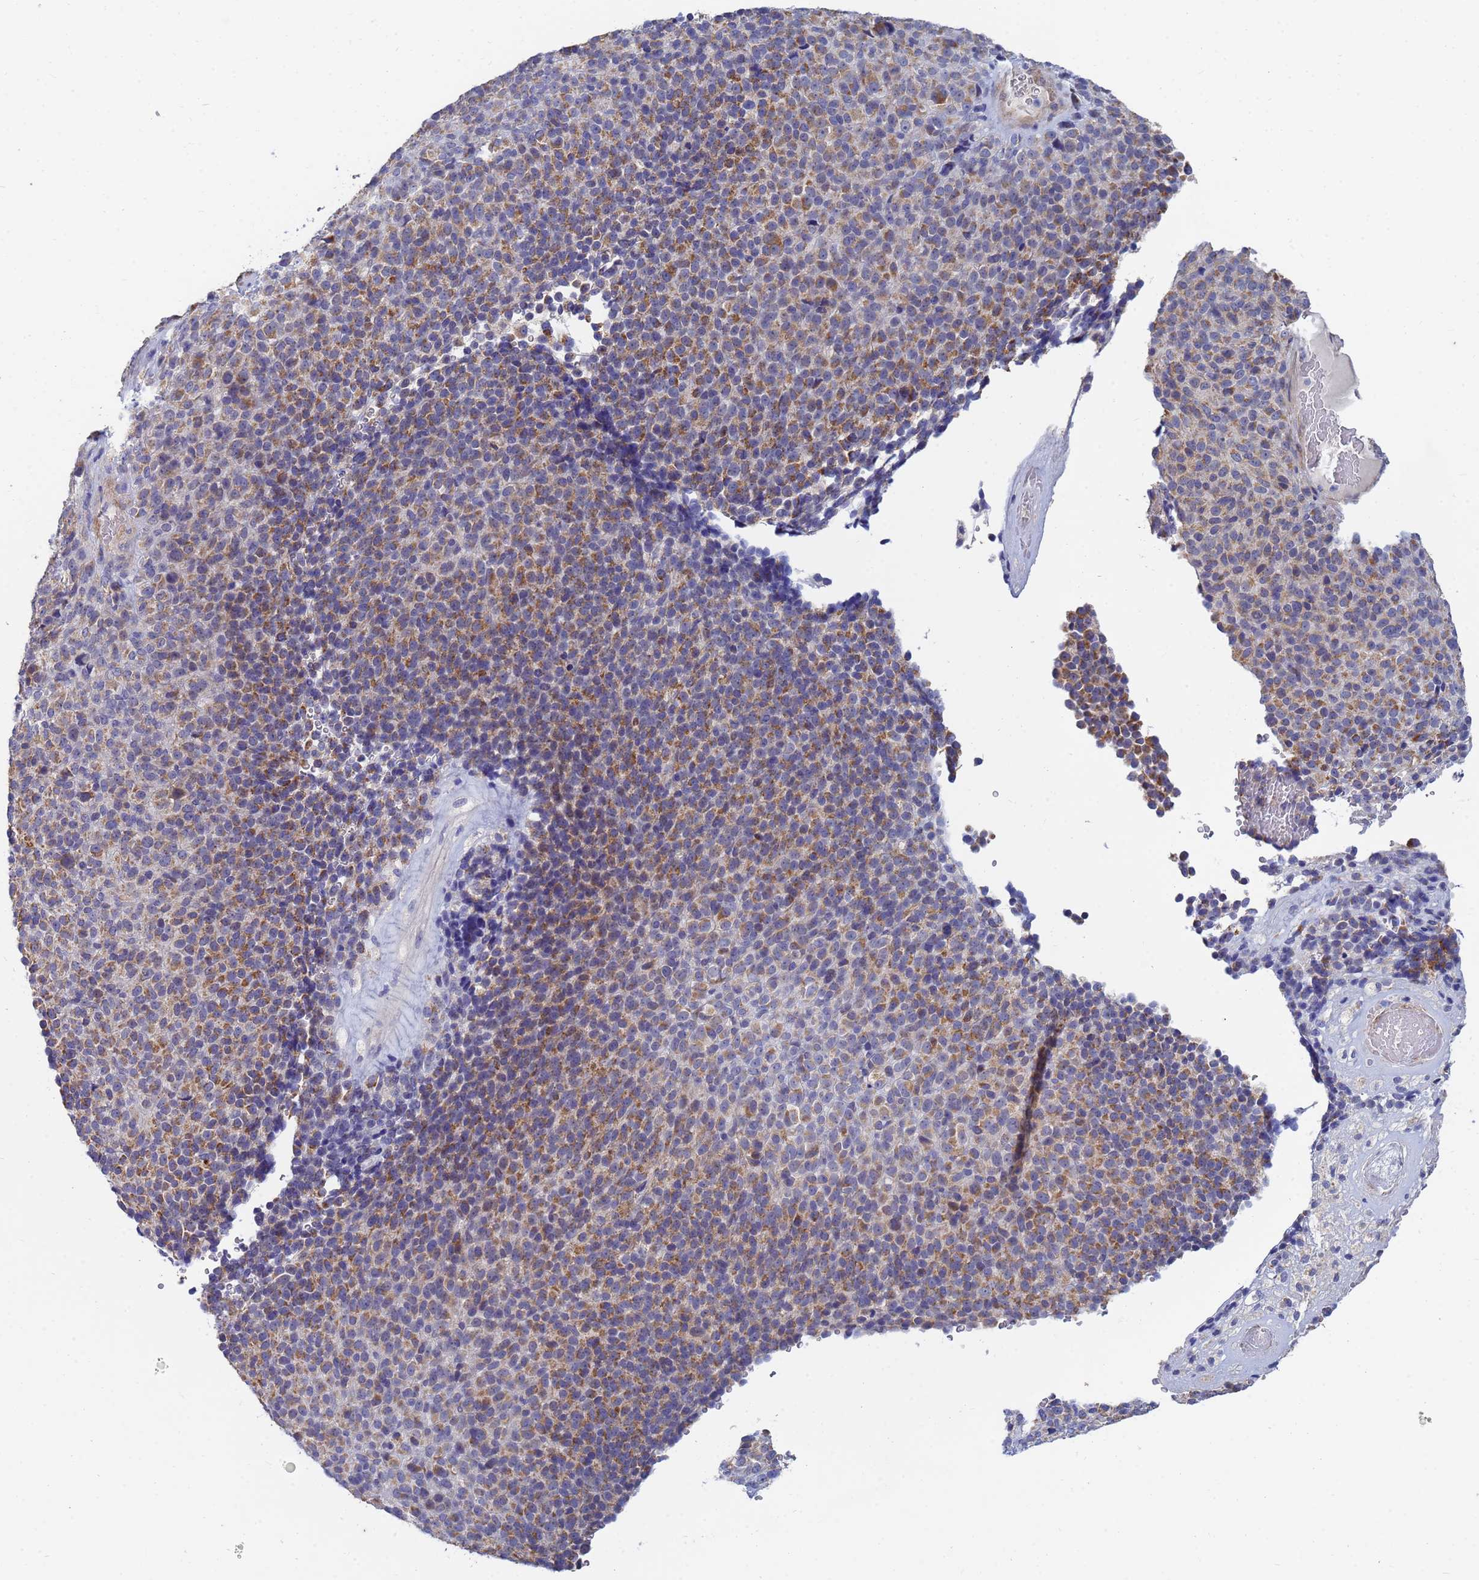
{"staining": {"intensity": "moderate", "quantity": ">75%", "location": "cytoplasmic/membranous"}, "tissue": "melanoma", "cell_type": "Tumor cells", "image_type": "cancer", "snomed": [{"axis": "morphology", "description": "Malignant melanoma, Metastatic site"}, {"axis": "topography", "description": "Brain"}], "caption": "Brown immunohistochemical staining in melanoma displays moderate cytoplasmic/membranous positivity in about >75% of tumor cells.", "gene": "SDR39U1", "patient": {"sex": "female", "age": 56}}